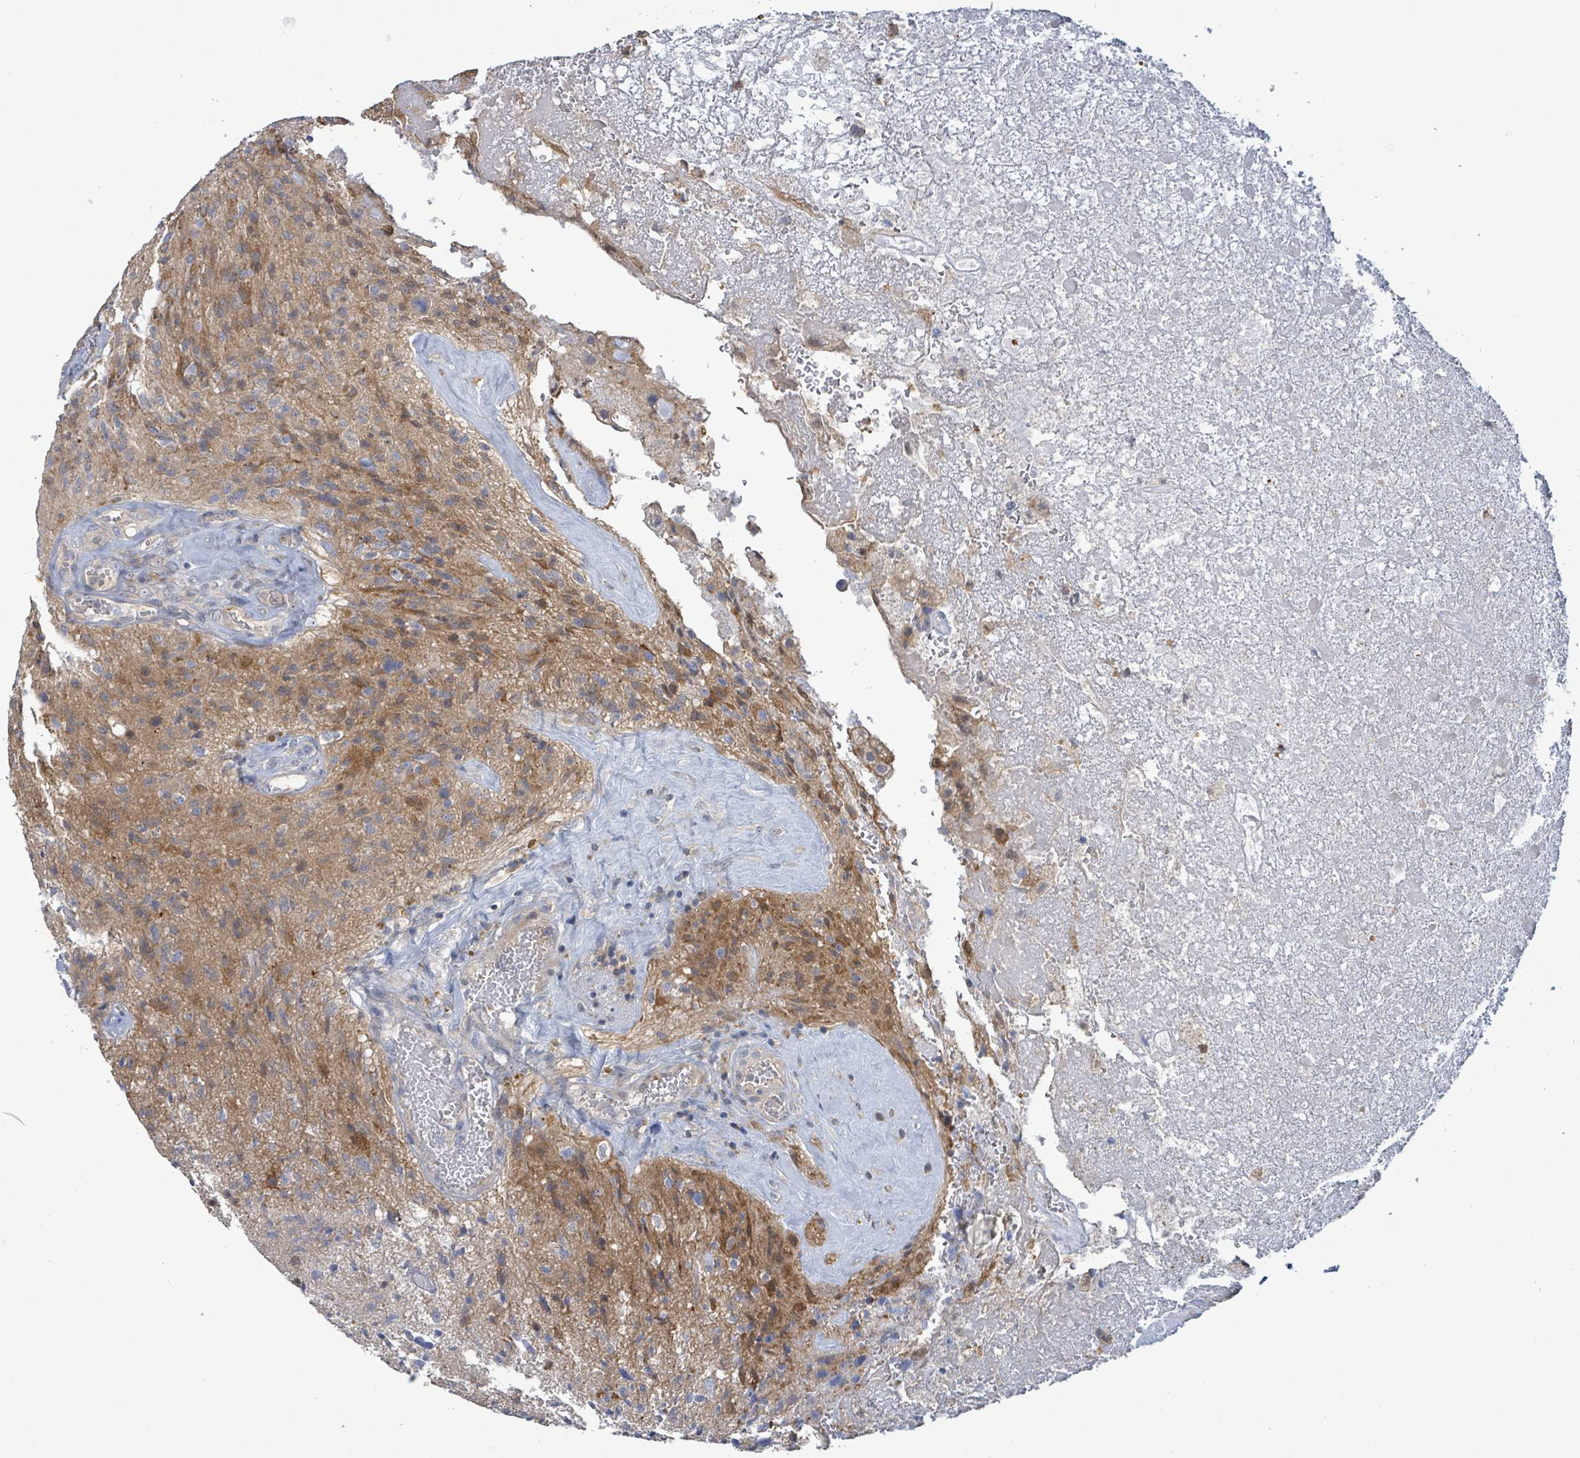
{"staining": {"intensity": "weak", "quantity": ">75%", "location": "cytoplasmic/membranous"}, "tissue": "glioma", "cell_type": "Tumor cells", "image_type": "cancer", "snomed": [{"axis": "morphology", "description": "Glioma, malignant, High grade"}, {"axis": "topography", "description": "Brain"}], "caption": "High-grade glioma (malignant) tissue reveals weak cytoplasmic/membranous expression in approximately >75% of tumor cells", "gene": "PGAM1", "patient": {"sex": "male", "age": 69}}